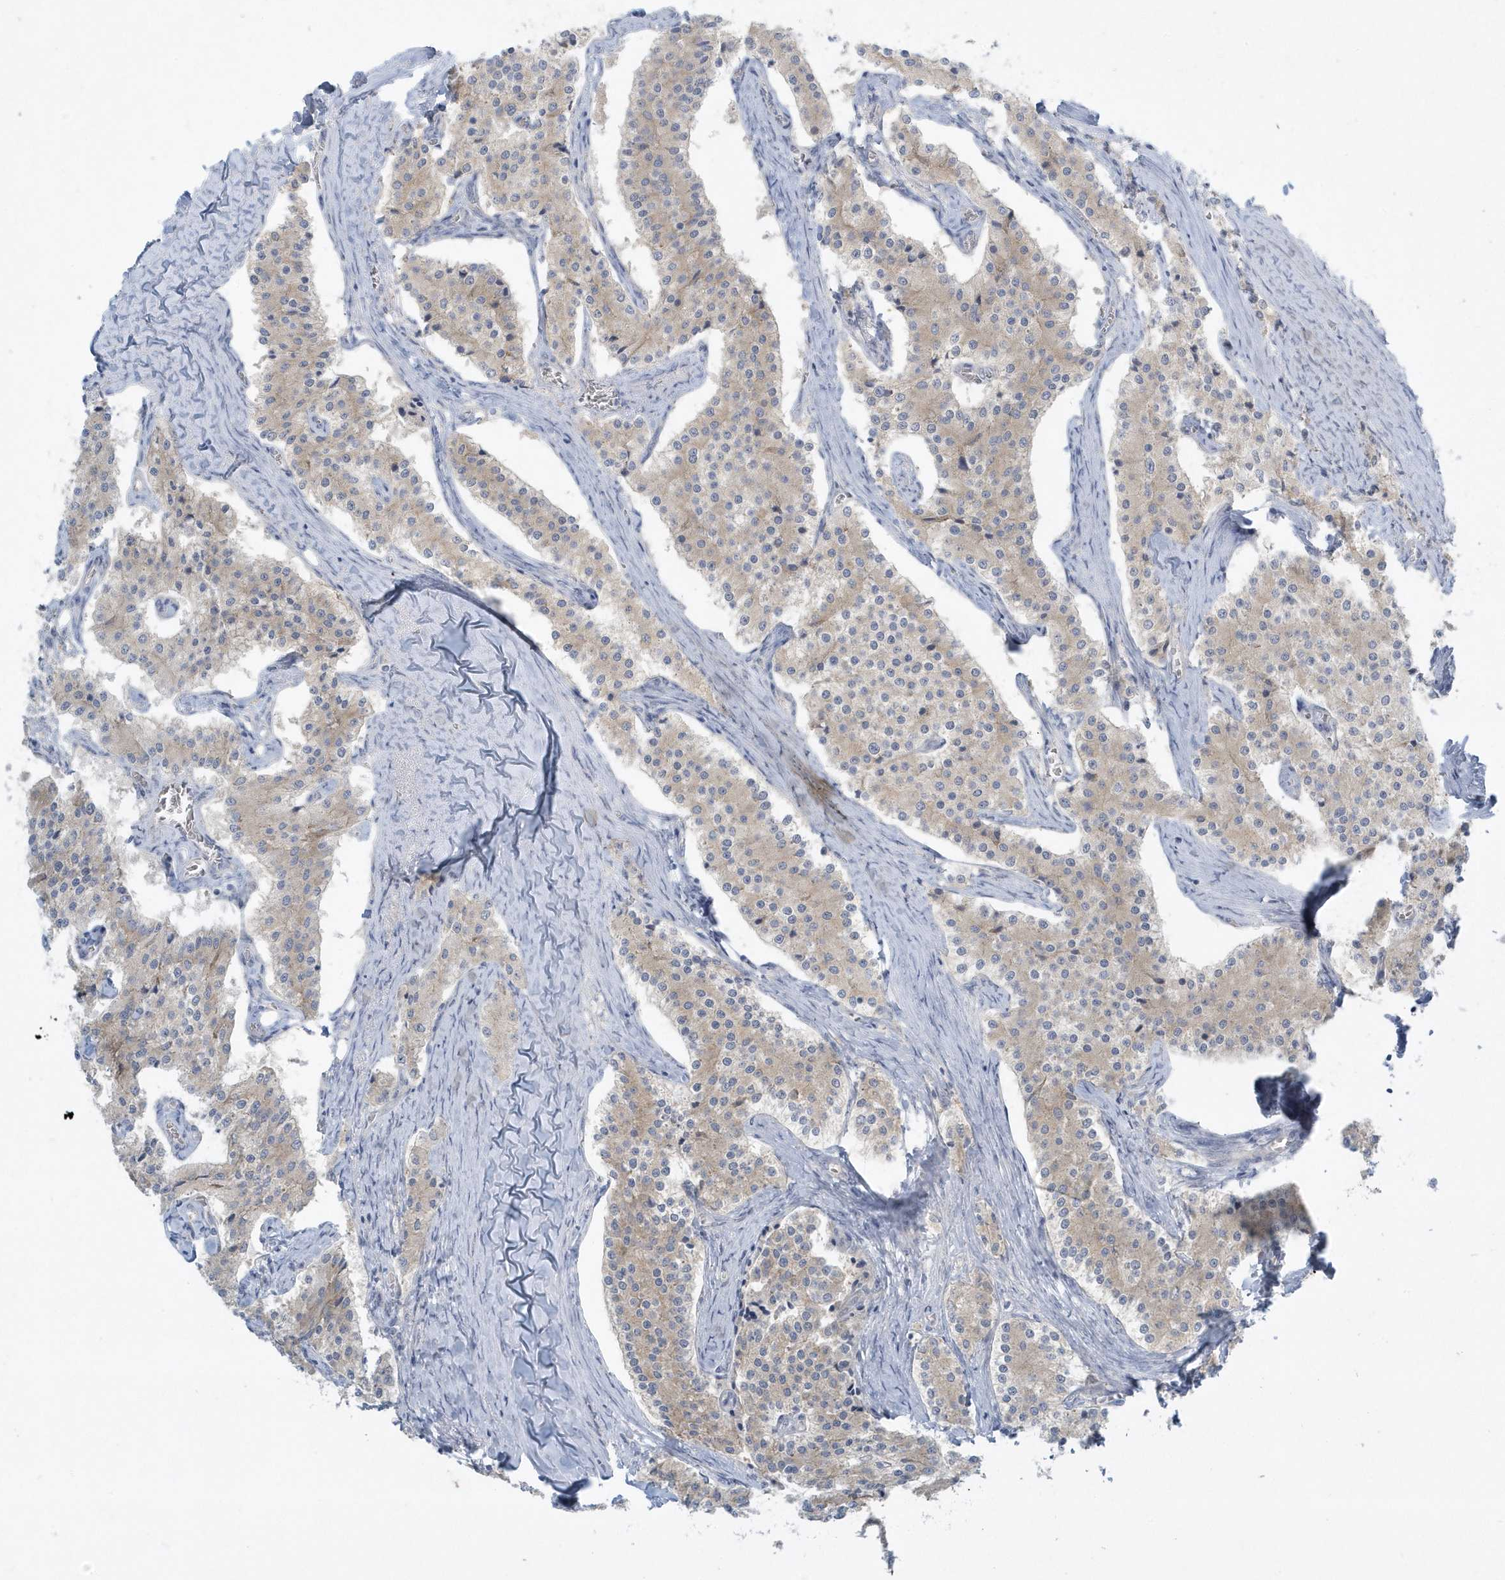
{"staining": {"intensity": "moderate", "quantity": "25%-75%", "location": "cytoplasmic/membranous"}, "tissue": "carcinoid", "cell_type": "Tumor cells", "image_type": "cancer", "snomed": [{"axis": "morphology", "description": "Carcinoid, malignant, NOS"}, {"axis": "topography", "description": "Colon"}], "caption": "About 25%-75% of tumor cells in human carcinoid demonstrate moderate cytoplasmic/membranous protein staining as visualized by brown immunohistochemical staining.", "gene": "SCN3A", "patient": {"sex": "female", "age": 52}}